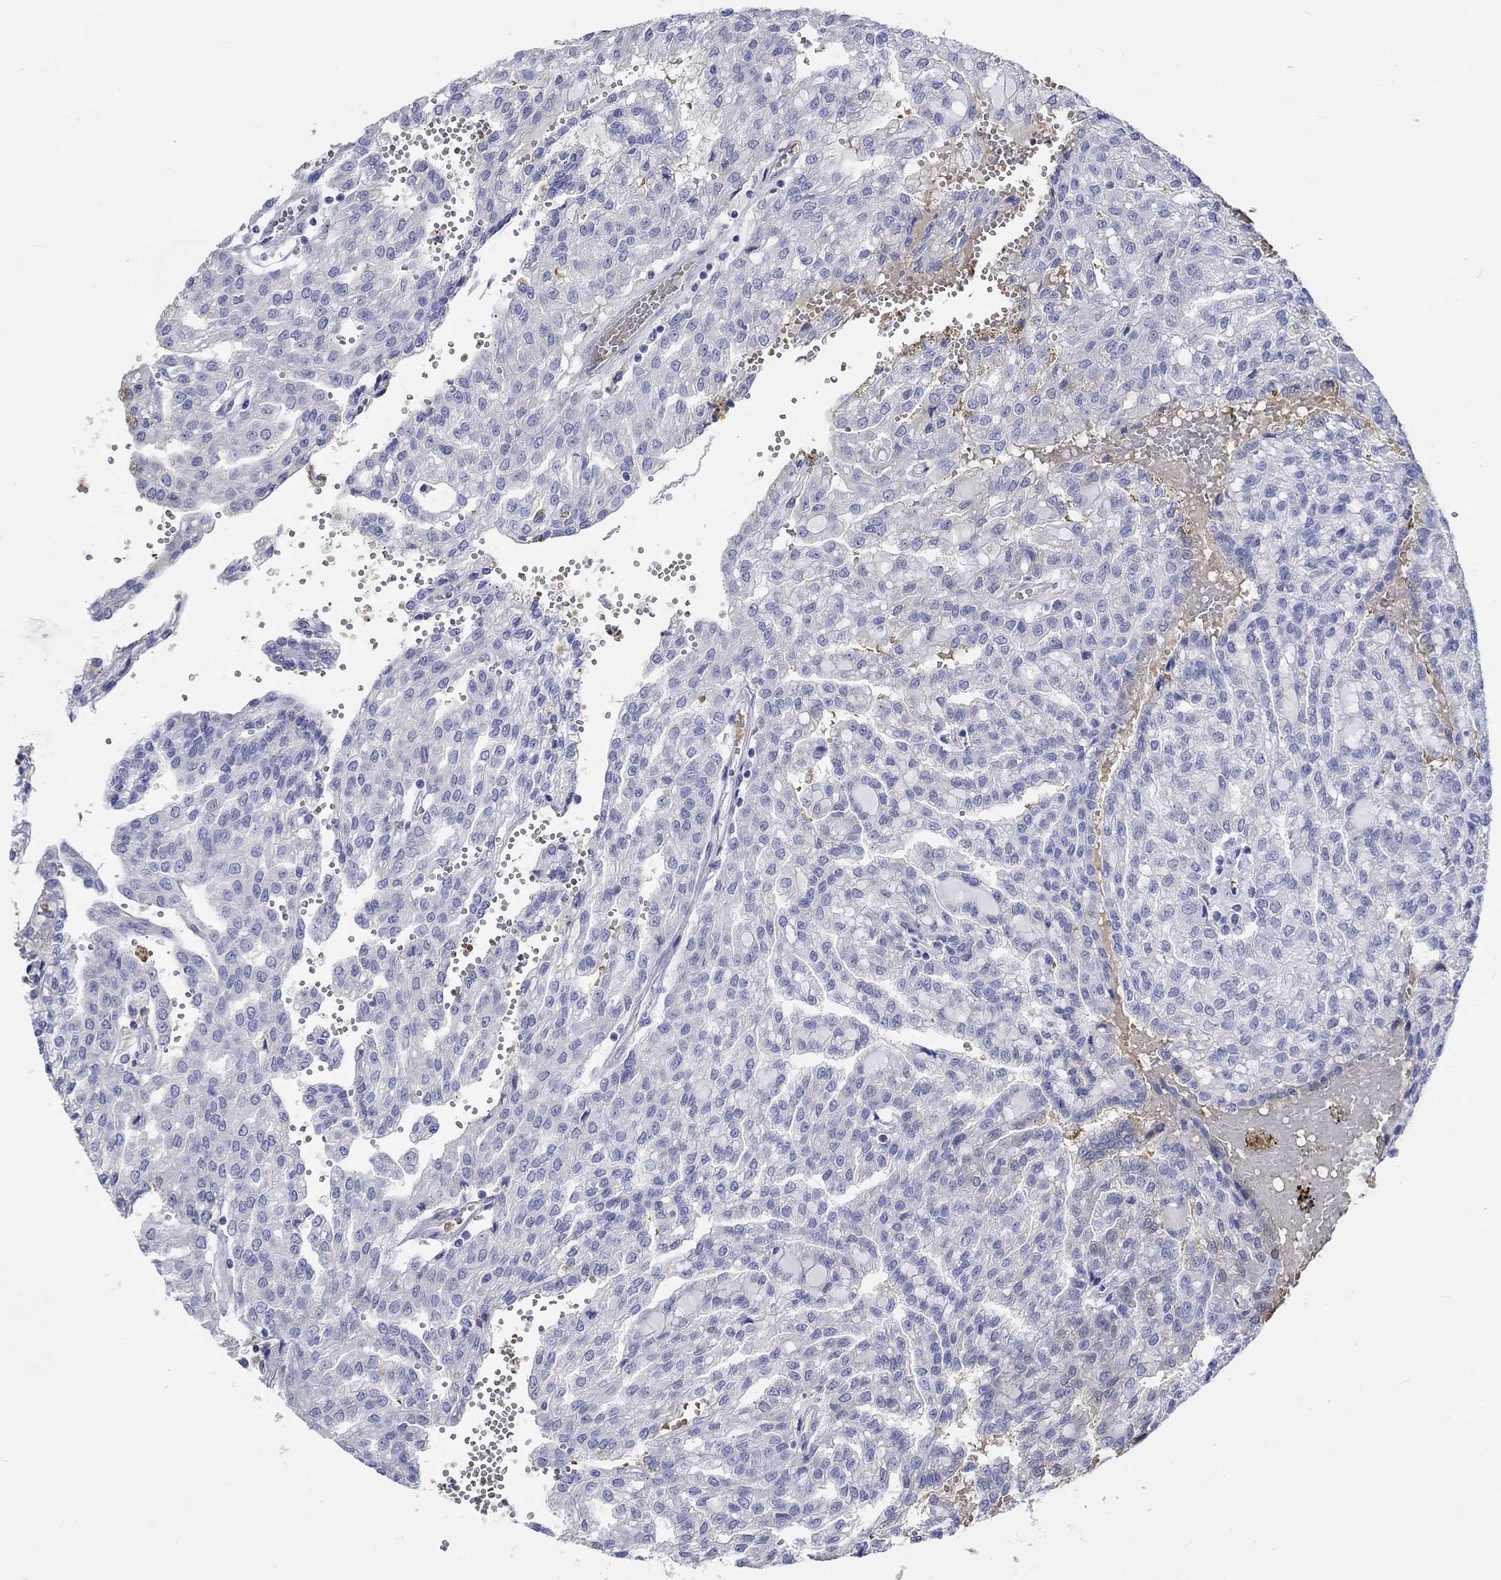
{"staining": {"intensity": "negative", "quantity": "none", "location": "none"}, "tissue": "renal cancer", "cell_type": "Tumor cells", "image_type": "cancer", "snomed": [{"axis": "morphology", "description": "Adenocarcinoma, NOS"}, {"axis": "topography", "description": "Kidney"}], "caption": "This is an immunohistochemistry micrograph of human adenocarcinoma (renal). There is no staining in tumor cells.", "gene": "KCNA1", "patient": {"sex": "male", "age": 63}}